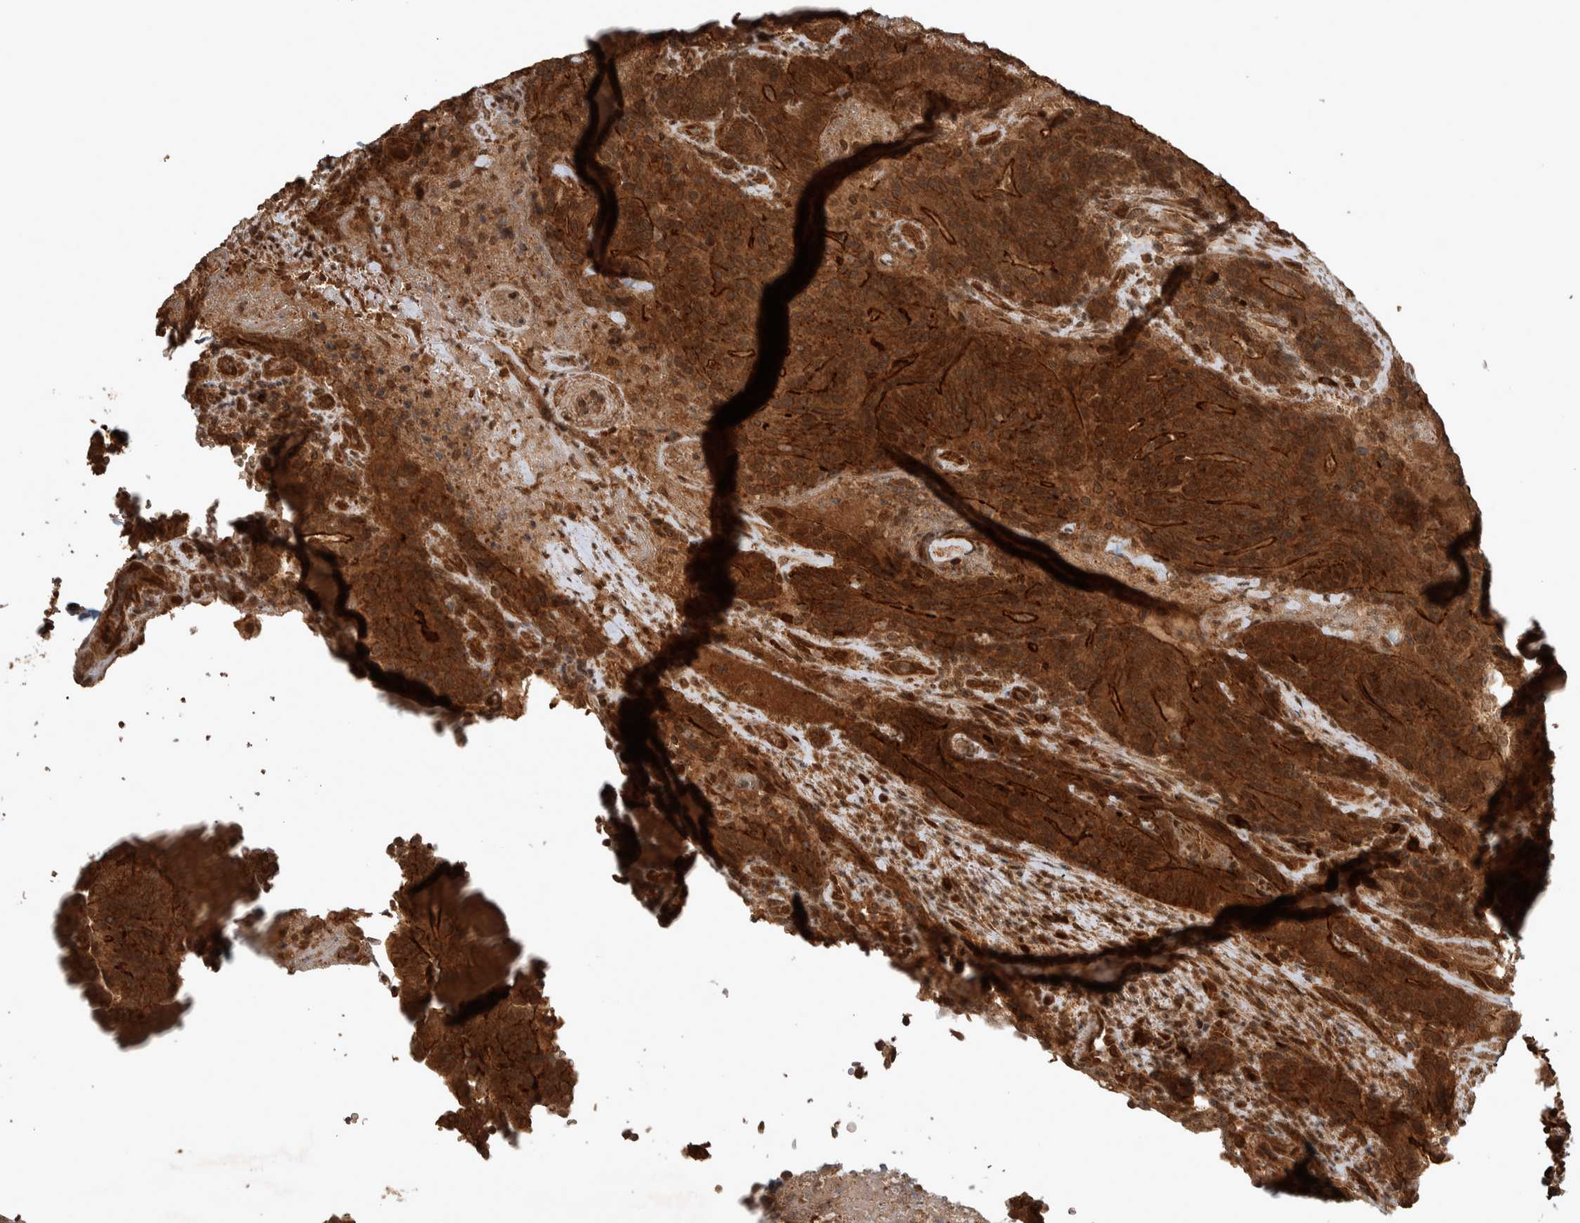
{"staining": {"intensity": "strong", "quantity": ">75%", "location": "cytoplasmic/membranous"}, "tissue": "colorectal cancer", "cell_type": "Tumor cells", "image_type": "cancer", "snomed": [{"axis": "morphology", "description": "Normal tissue, NOS"}, {"axis": "morphology", "description": "Adenocarcinoma, NOS"}, {"axis": "topography", "description": "Colon"}], "caption": "Colorectal adenocarcinoma stained with a brown dye demonstrates strong cytoplasmic/membranous positive expression in about >75% of tumor cells.", "gene": "CNTROB", "patient": {"sex": "female", "age": 75}}